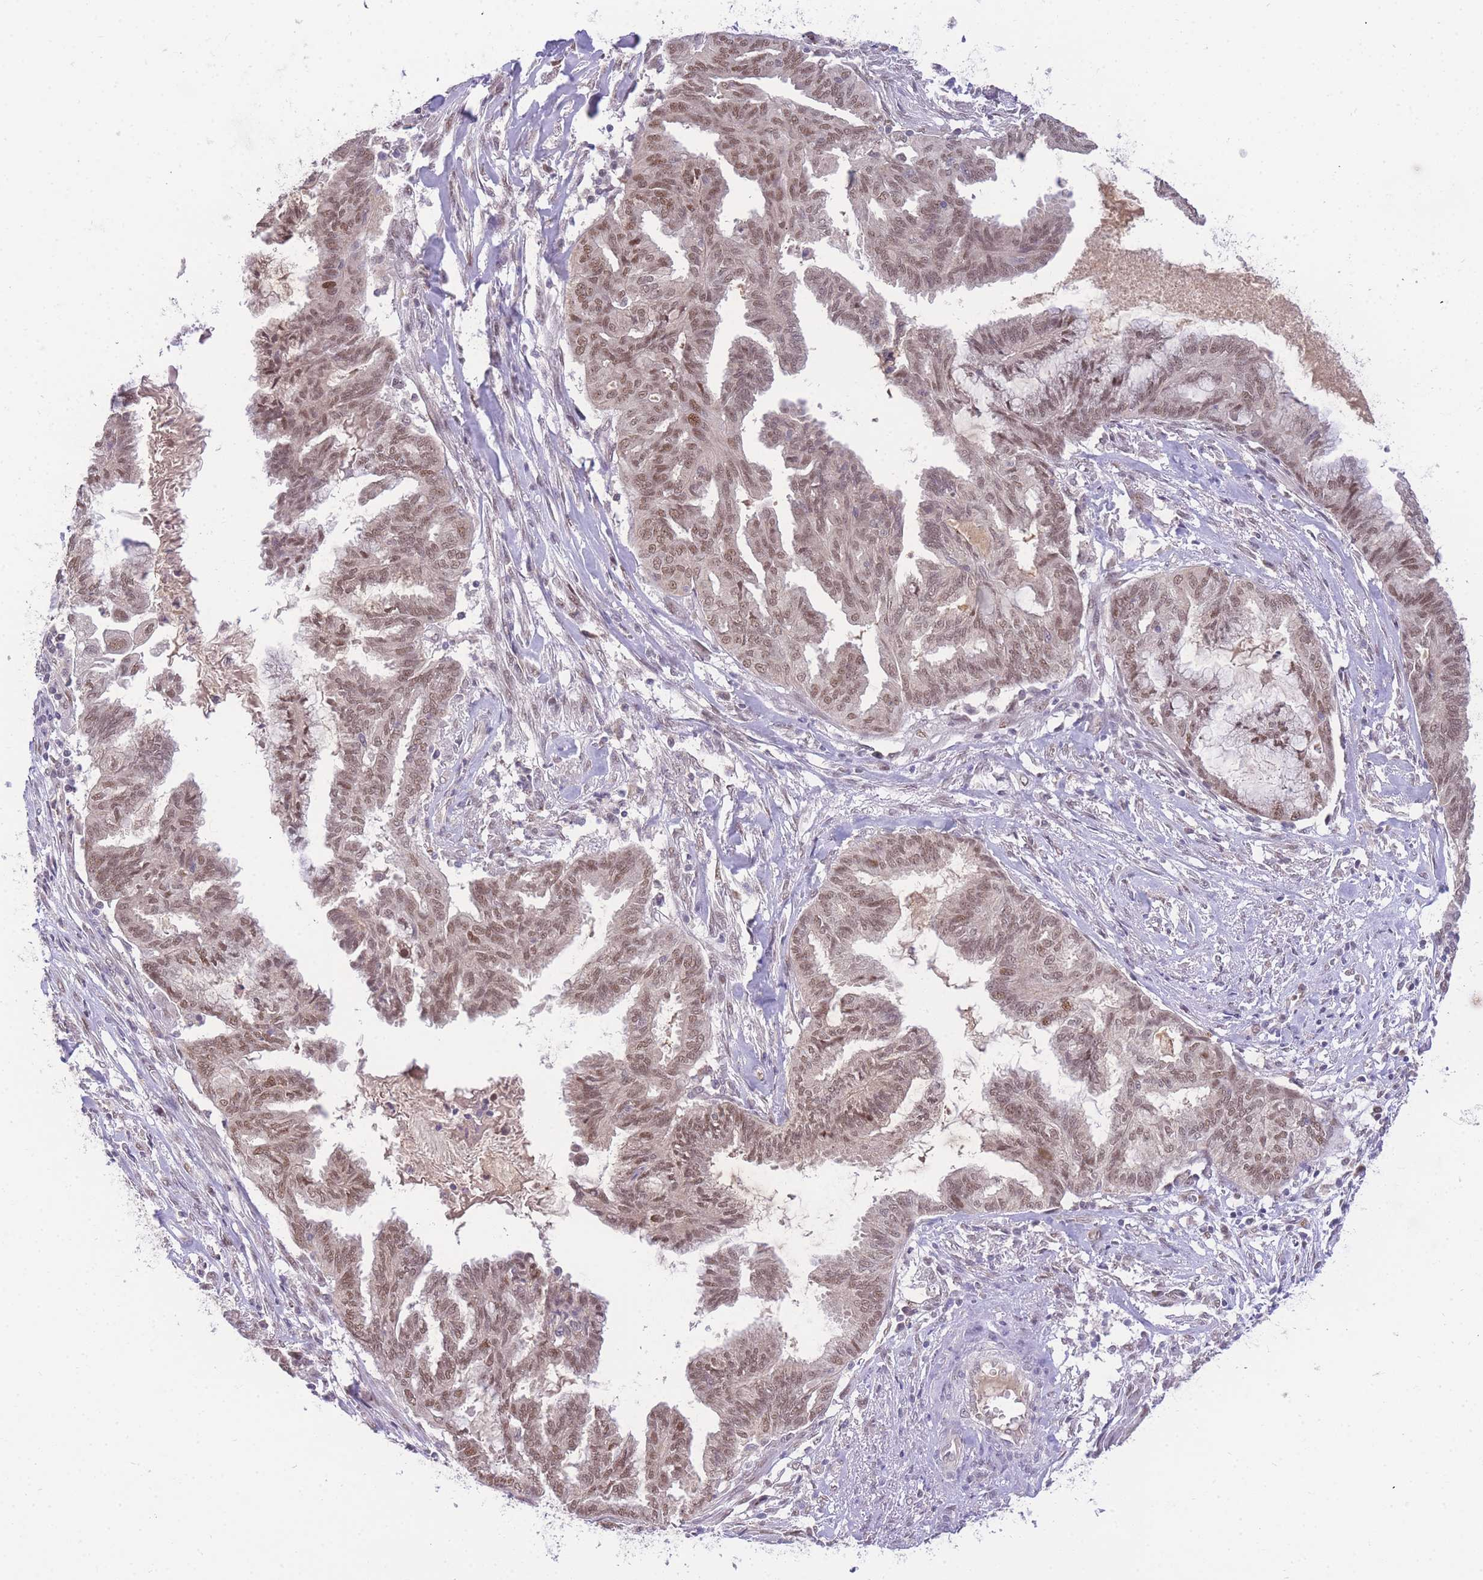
{"staining": {"intensity": "moderate", "quantity": ">75%", "location": "nuclear"}, "tissue": "endometrial cancer", "cell_type": "Tumor cells", "image_type": "cancer", "snomed": [{"axis": "morphology", "description": "Adenocarcinoma, NOS"}, {"axis": "topography", "description": "Endometrium"}], "caption": "DAB (3,3'-diaminobenzidine) immunohistochemical staining of endometrial adenocarcinoma demonstrates moderate nuclear protein expression in approximately >75% of tumor cells. (DAB IHC with brightfield microscopy, high magnification).", "gene": "PUS10", "patient": {"sex": "female", "age": 86}}